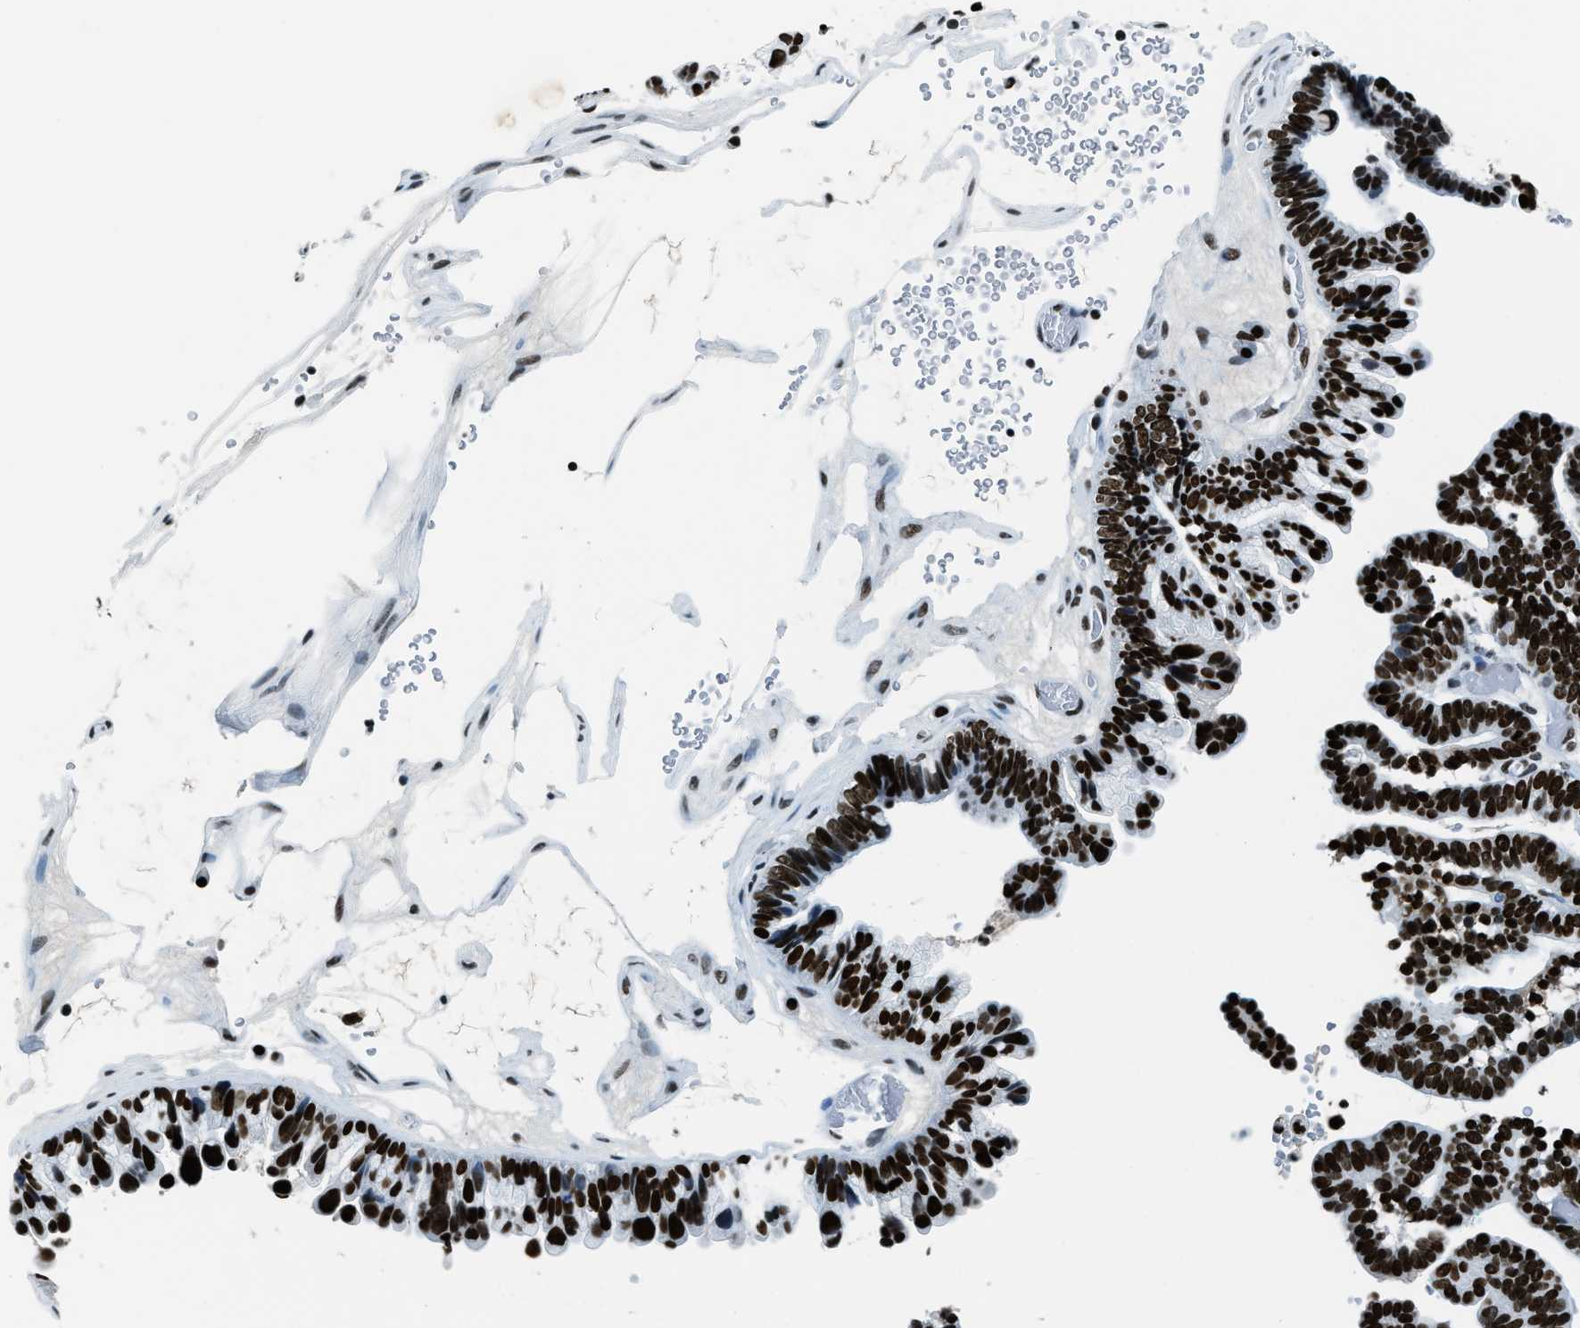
{"staining": {"intensity": "strong", "quantity": ">75%", "location": "nuclear"}, "tissue": "ovarian cancer", "cell_type": "Tumor cells", "image_type": "cancer", "snomed": [{"axis": "morphology", "description": "Cystadenocarcinoma, serous, NOS"}, {"axis": "topography", "description": "Ovary"}], "caption": "Immunohistochemical staining of ovarian serous cystadenocarcinoma reveals high levels of strong nuclear protein expression in about >75% of tumor cells.", "gene": "TOP1", "patient": {"sex": "female", "age": 56}}